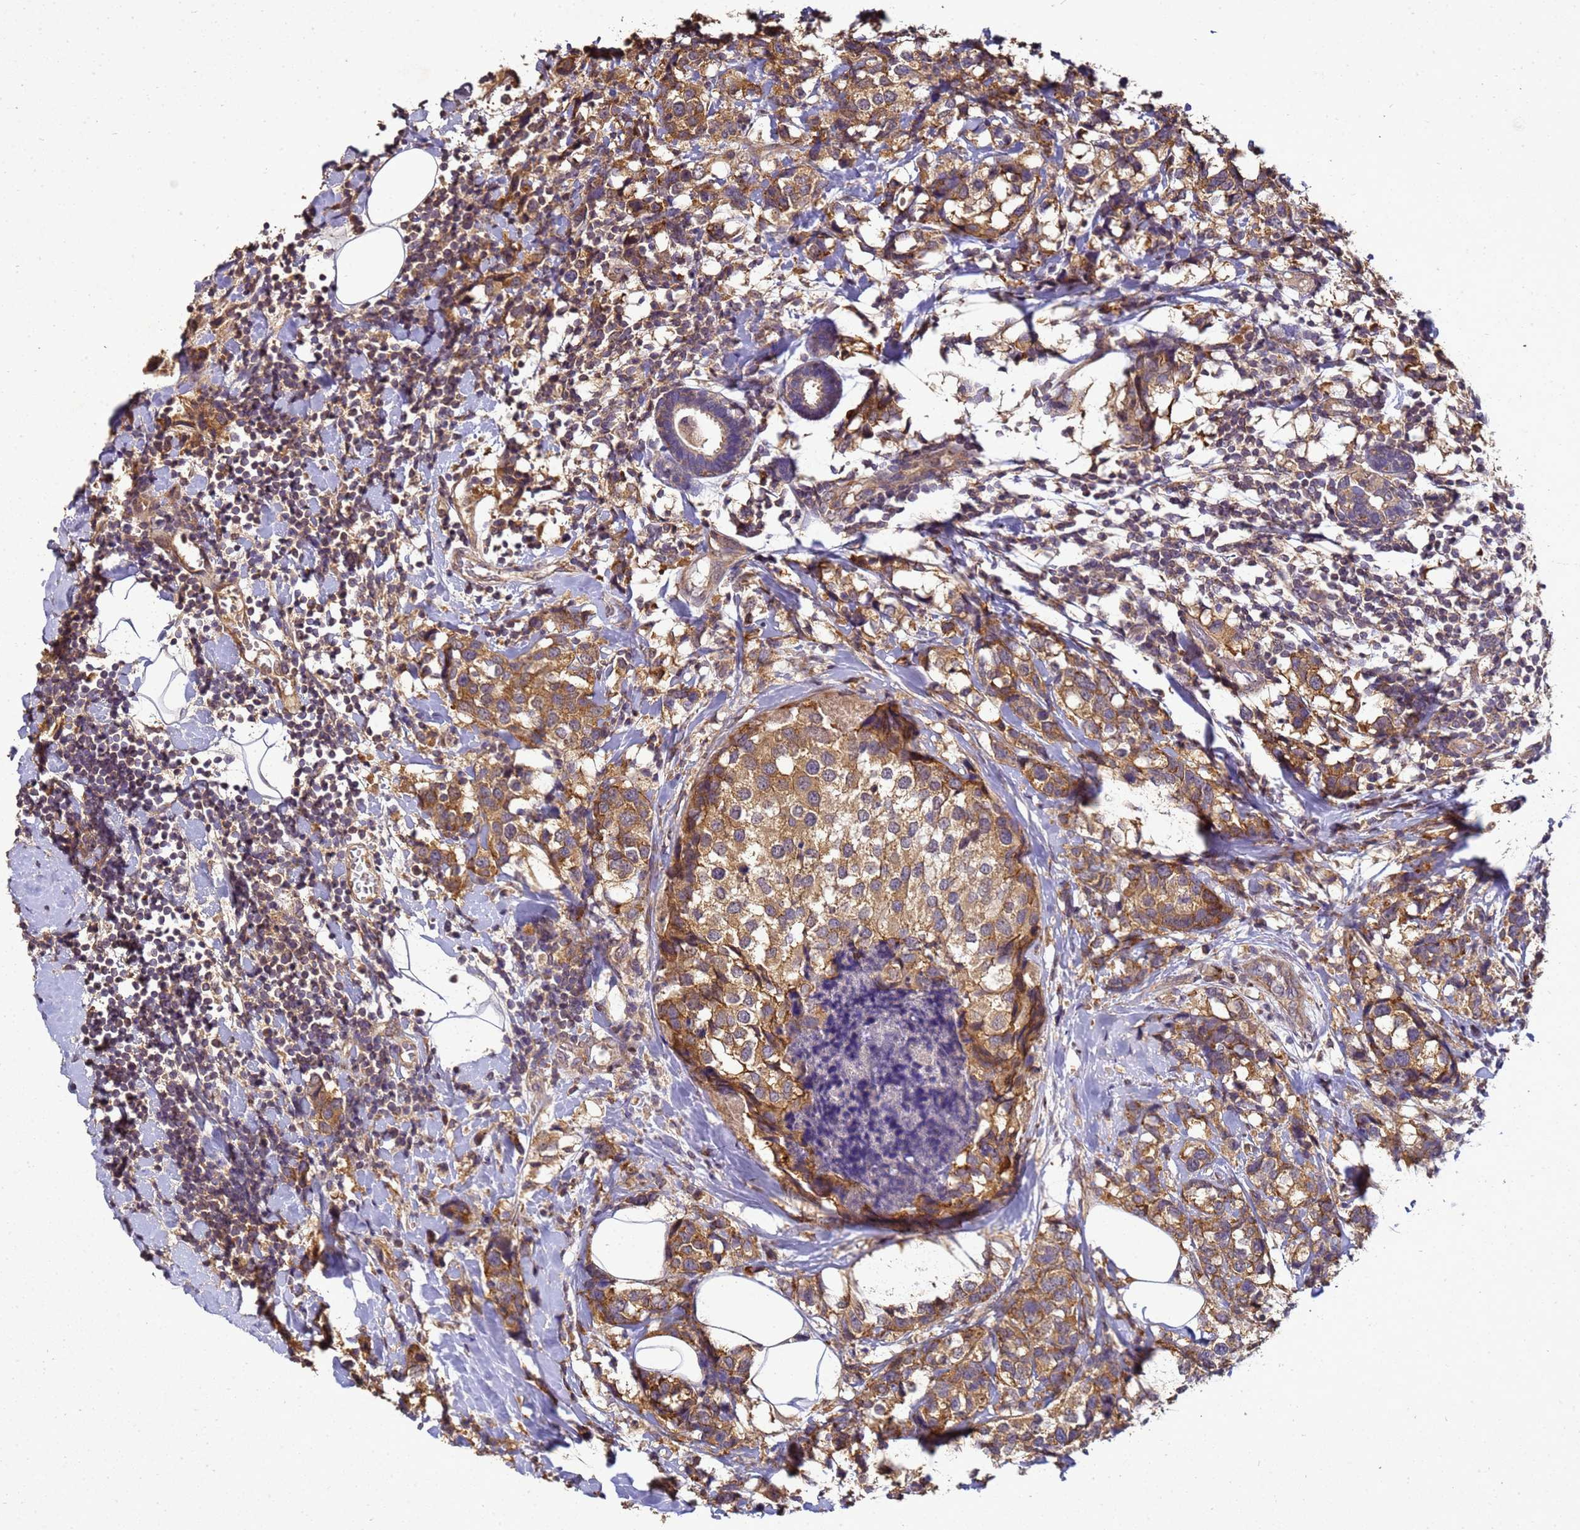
{"staining": {"intensity": "moderate", "quantity": ">75%", "location": "cytoplasmic/membranous"}, "tissue": "breast cancer", "cell_type": "Tumor cells", "image_type": "cancer", "snomed": [{"axis": "morphology", "description": "Lobular carcinoma"}, {"axis": "topography", "description": "Breast"}], "caption": "The micrograph displays staining of breast cancer (lobular carcinoma), revealing moderate cytoplasmic/membranous protein positivity (brown color) within tumor cells.", "gene": "ANKRD17", "patient": {"sex": "female", "age": 59}}